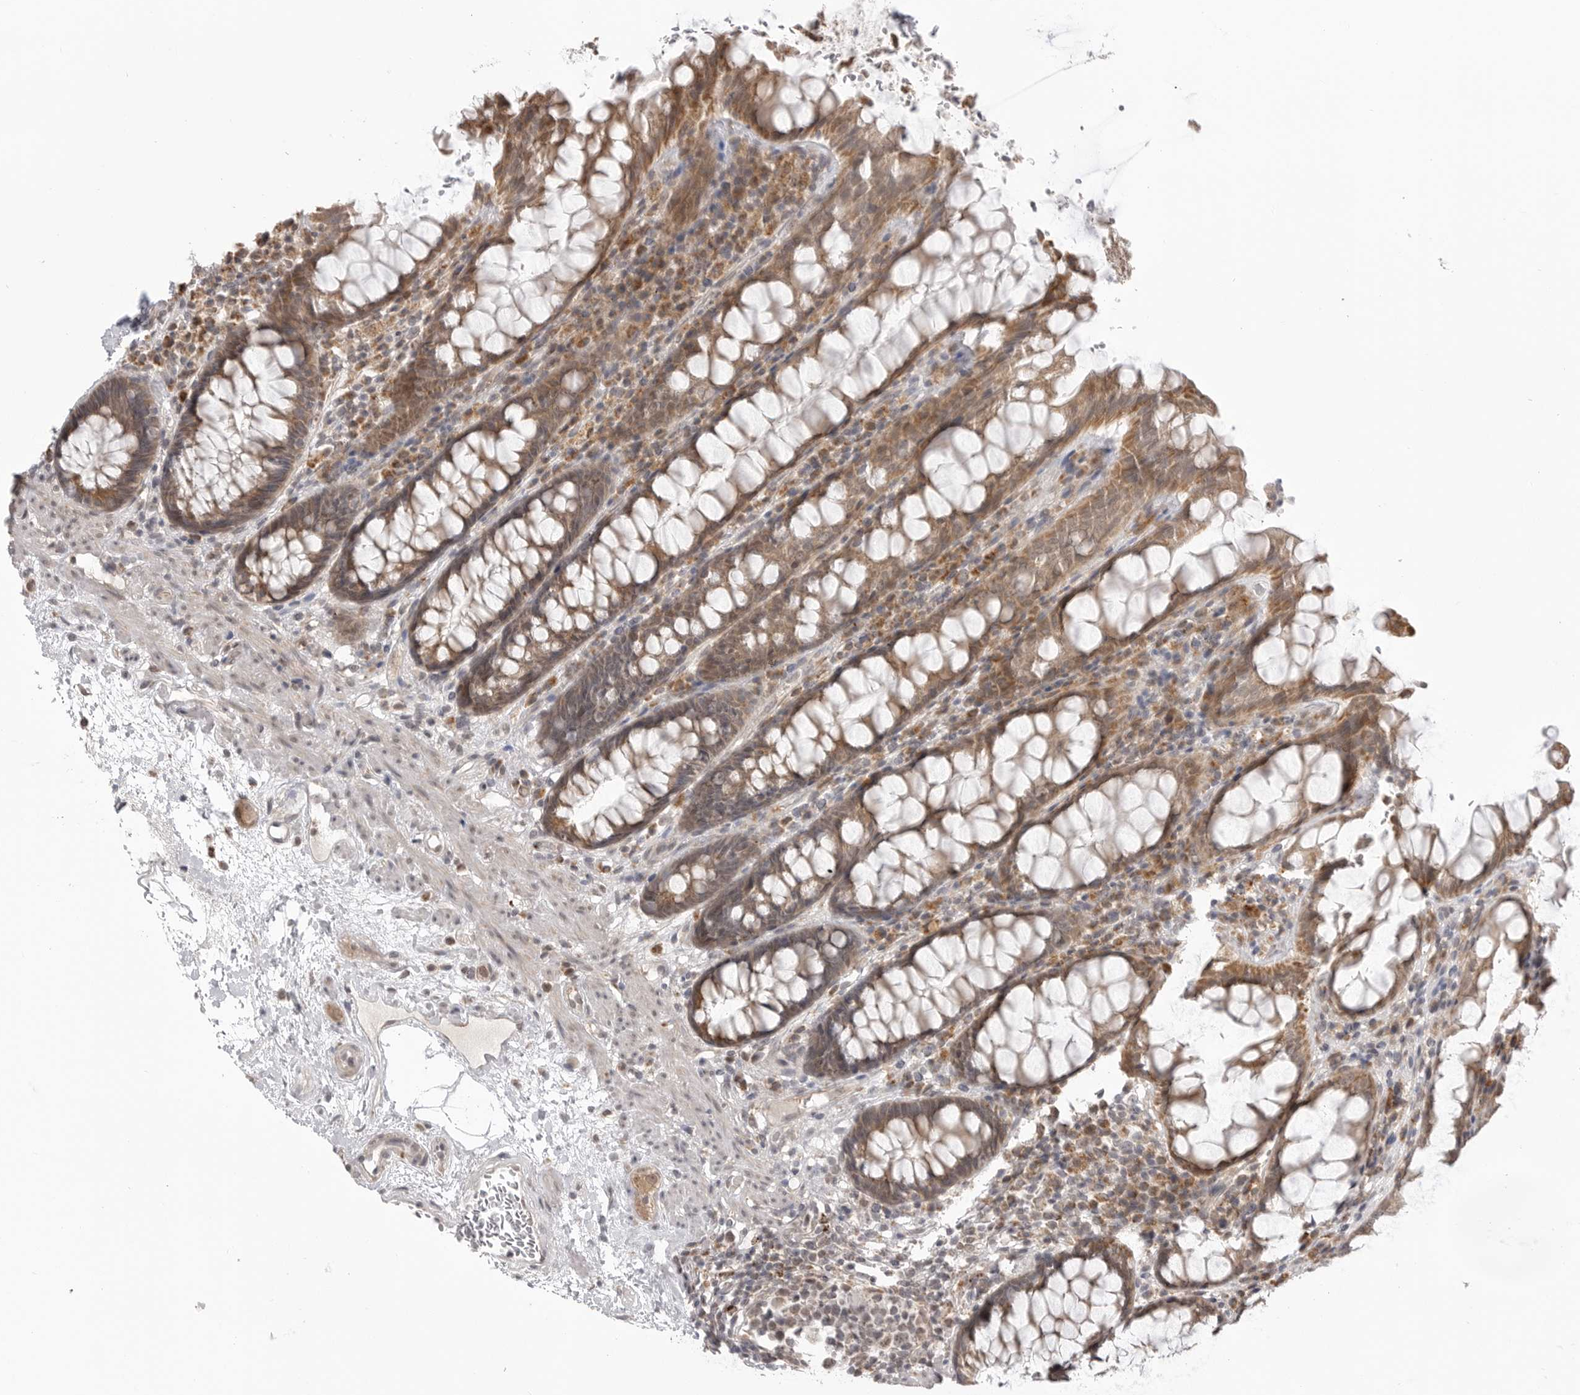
{"staining": {"intensity": "moderate", "quantity": ">75%", "location": "cytoplasmic/membranous"}, "tissue": "rectum", "cell_type": "Glandular cells", "image_type": "normal", "snomed": [{"axis": "morphology", "description": "Normal tissue, NOS"}, {"axis": "topography", "description": "Rectum"}], "caption": "IHC photomicrograph of benign human rectum stained for a protein (brown), which reveals medium levels of moderate cytoplasmic/membranous expression in approximately >75% of glandular cells.", "gene": "KALRN", "patient": {"sex": "male", "age": 64}}